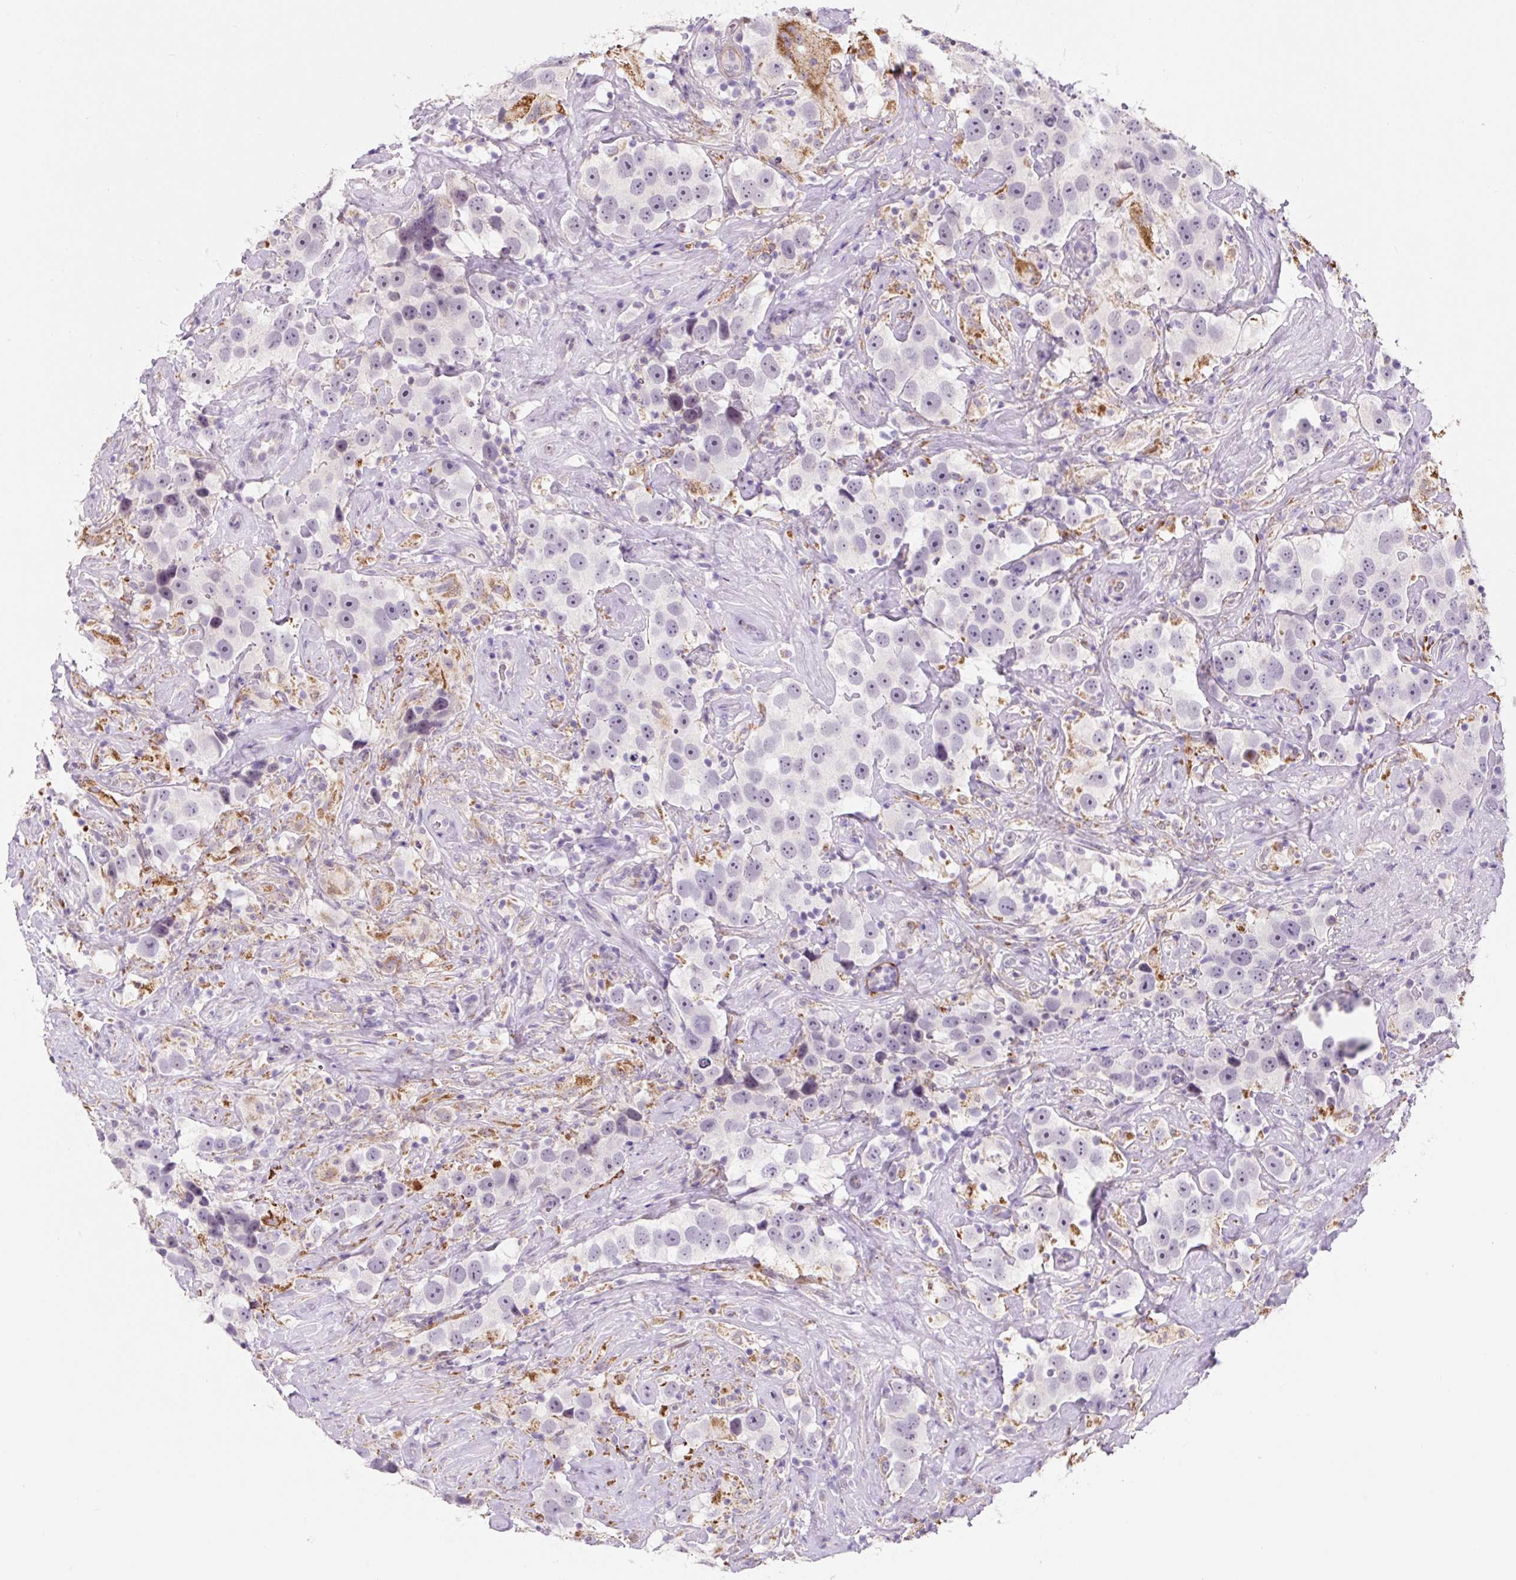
{"staining": {"intensity": "negative", "quantity": "none", "location": "none"}, "tissue": "testis cancer", "cell_type": "Tumor cells", "image_type": "cancer", "snomed": [{"axis": "morphology", "description": "Seminoma, NOS"}, {"axis": "topography", "description": "Testis"}], "caption": "Tumor cells show no significant protein positivity in testis seminoma.", "gene": "CCL25", "patient": {"sex": "male", "age": 49}}